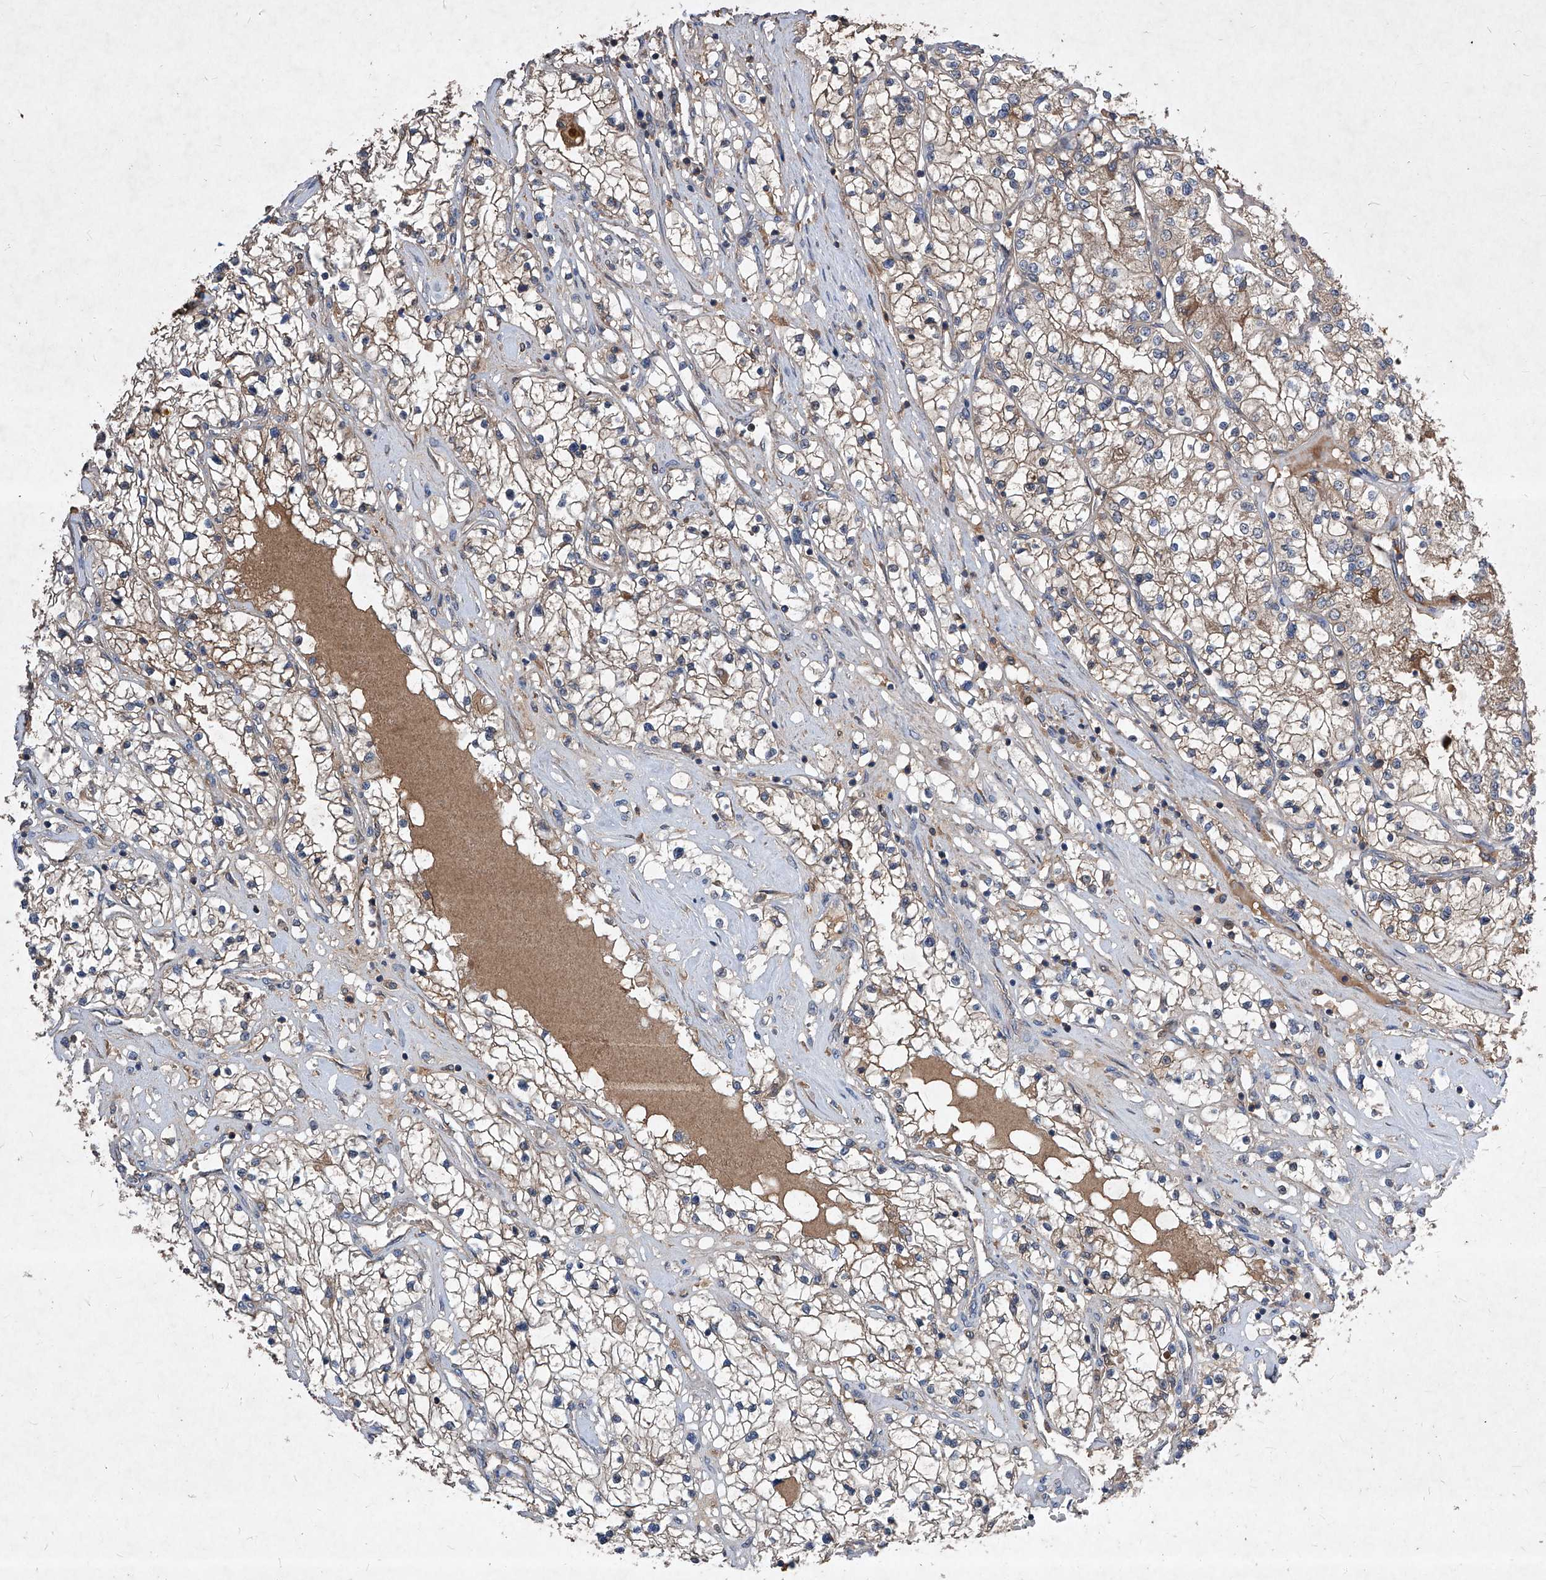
{"staining": {"intensity": "weak", "quantity": ">75%", "location": "cytoplasmic/membranous"}, "tissue": "renal cancer", "cell_type": "Tumor cells", "image_type": "cancer", "snomed": [{"axis": "morphology", "description": "Adenocarcinoma, NOS"}, {"axis": "topography", "description": "Kidney"}], "caption": "There is low levels of weak cytoplasmic/membranous staining in tumor cells of renal adenocarcinoma, as demonstrated by immunohistochemical staining (brown color).", "gene": "SYNGR1", "patient": {"sex": "male", "age": 68}}